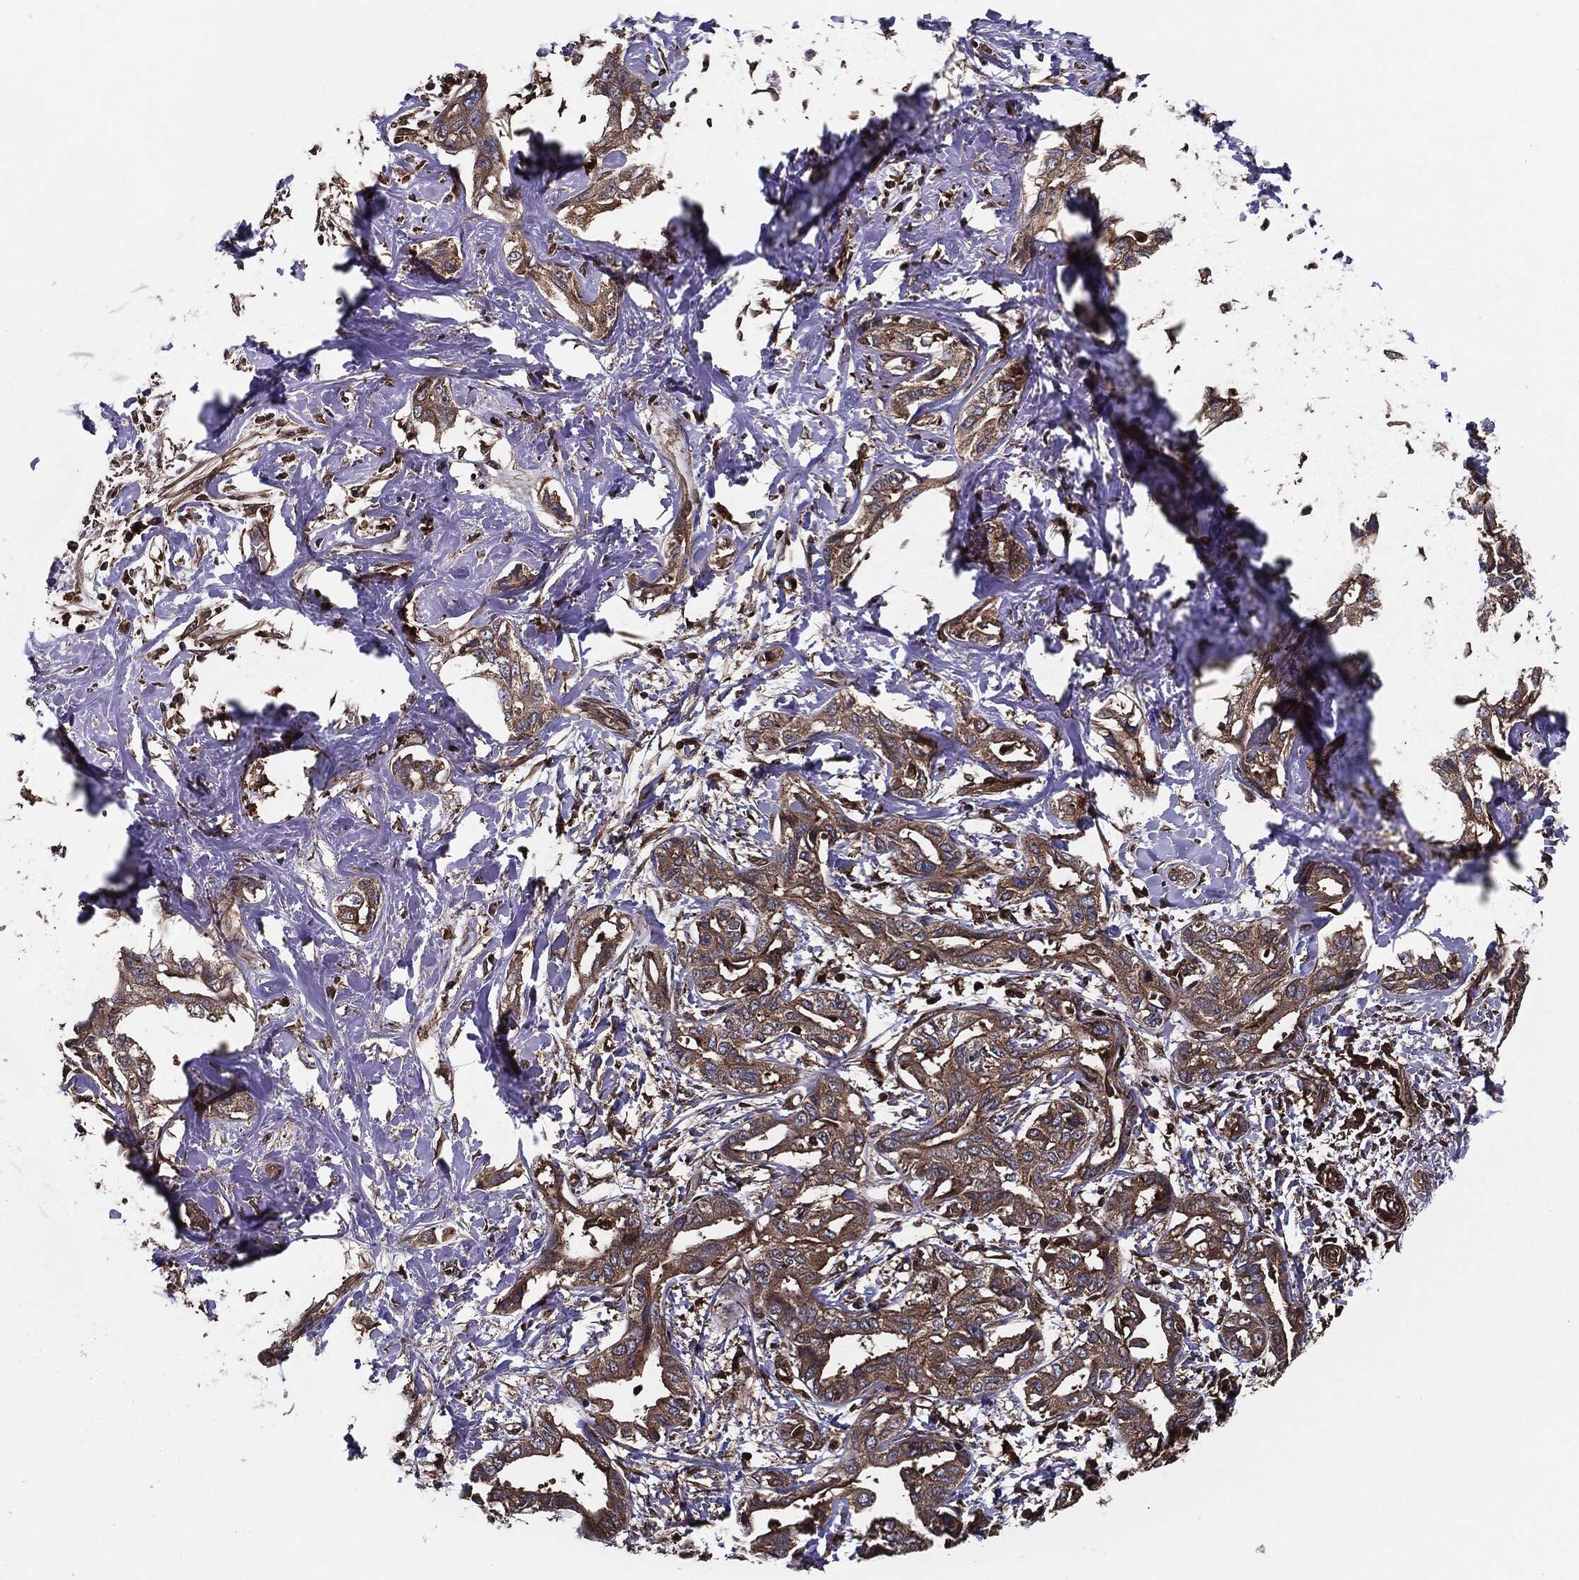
{"staining": {"intensity": "moderate", "quantity": ">75%", "location": "cytoplasmic/membranous"}, "tissue": "liver cancer", "cell_type": "Tumor cells", "image_type": "cancer", "snomed": [{"axis": "morphology", "description": "Cholangiocarcinoma"}, {"axis": "topography", "description": "Liver"}], "caption": "Immunohistochemical staining of human cholangiocarcinoma (liver) demonstrates medium levels of moderate cytoplasmic/membranous protein positivity in approximately >75% of tumor cells.", "gene": "RAP1GDS1", "patient": {"sex": "male", "age": 59}}